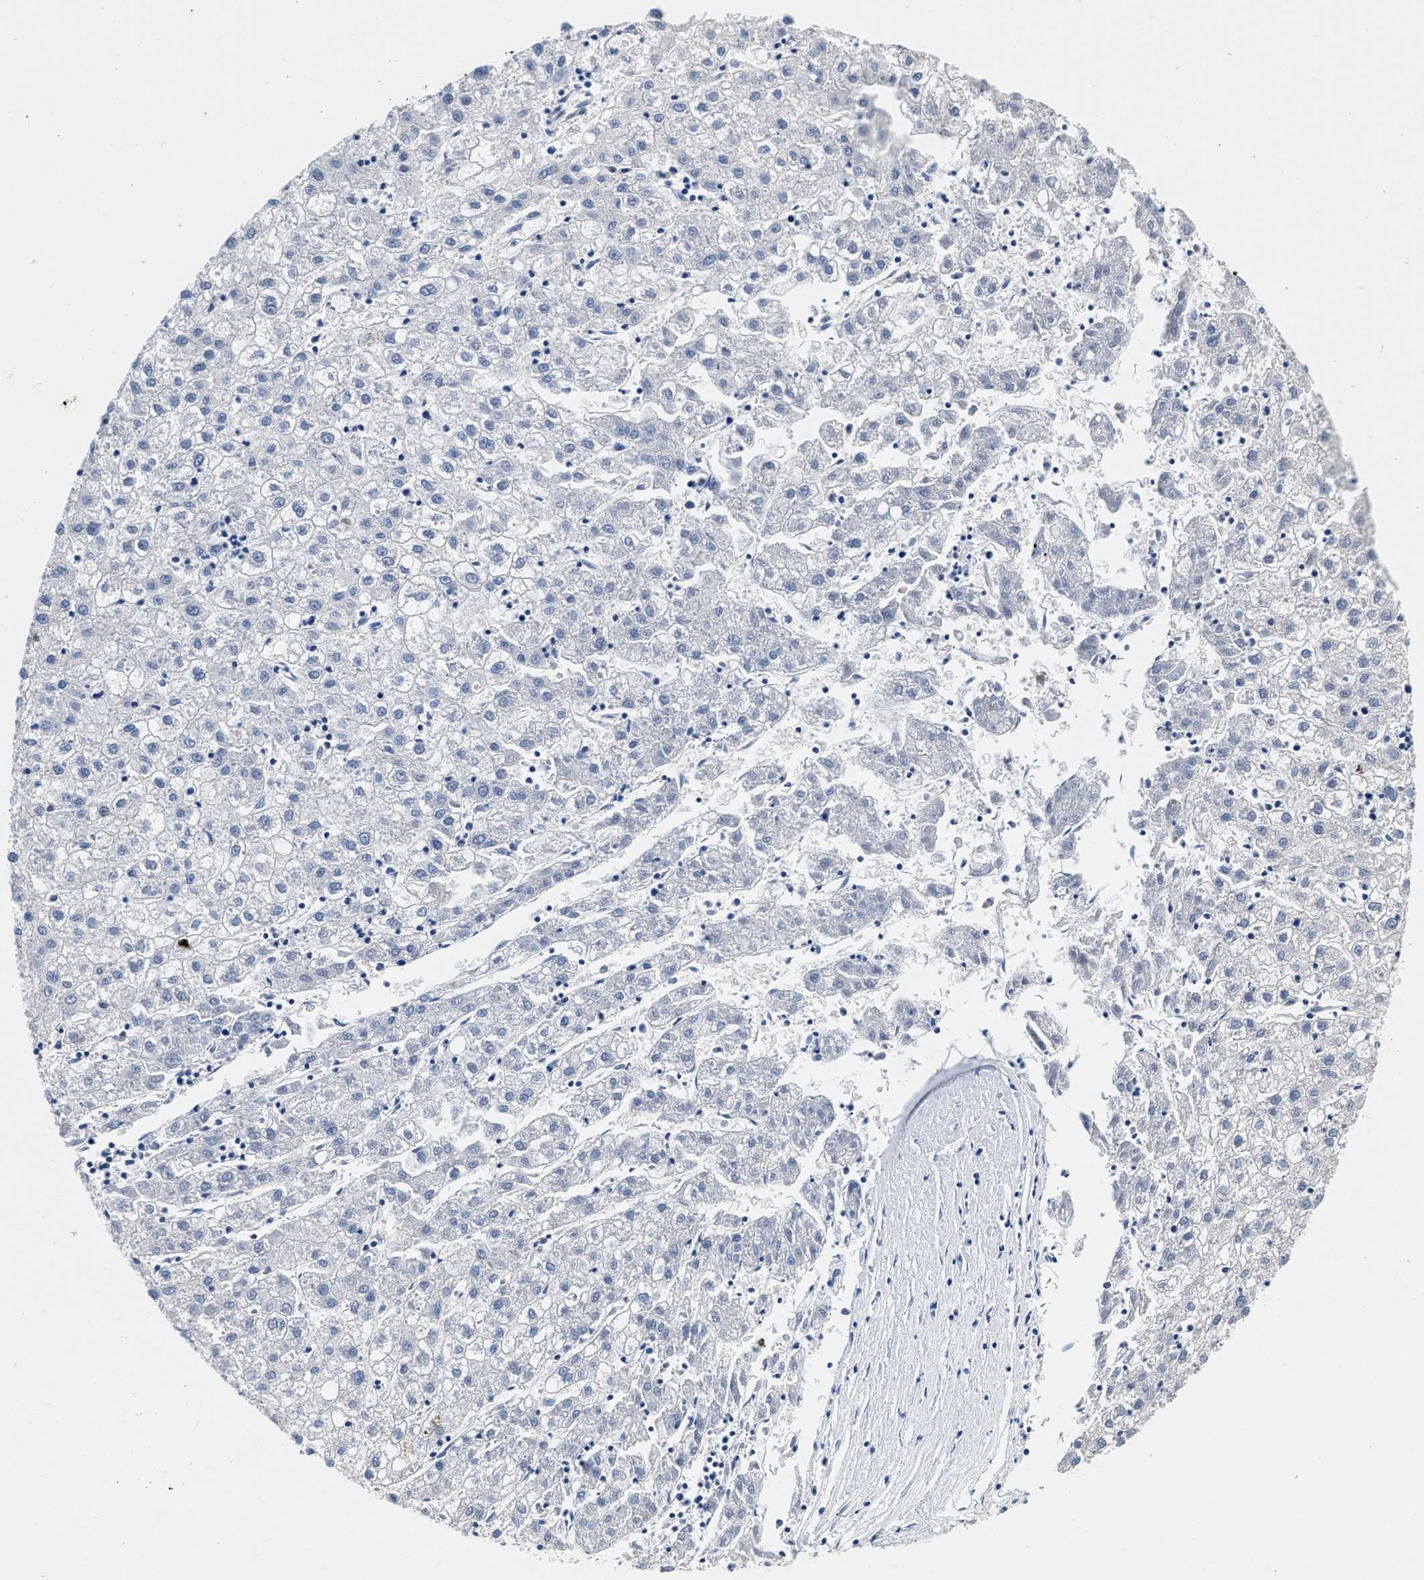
{"staining": {"intensity": "negative", "quantity": "none", "location": "none"}, "tissue": "liver cancer", "cell_type": "Tumor cells", "image_type": "cancer", "snomed": [{"axis": "morphology", "description": "Carcinoma, Hepatocellular, NOS"}, {"axis": "topography", "description": "Liver"}], "caption": "Liver cancer (hepatocellular carcinoma) stained for a protein using IHC reveals no expression tumor cells.", "gene": "FBLN2", "patient": {"sex": "male", "age": 72}}